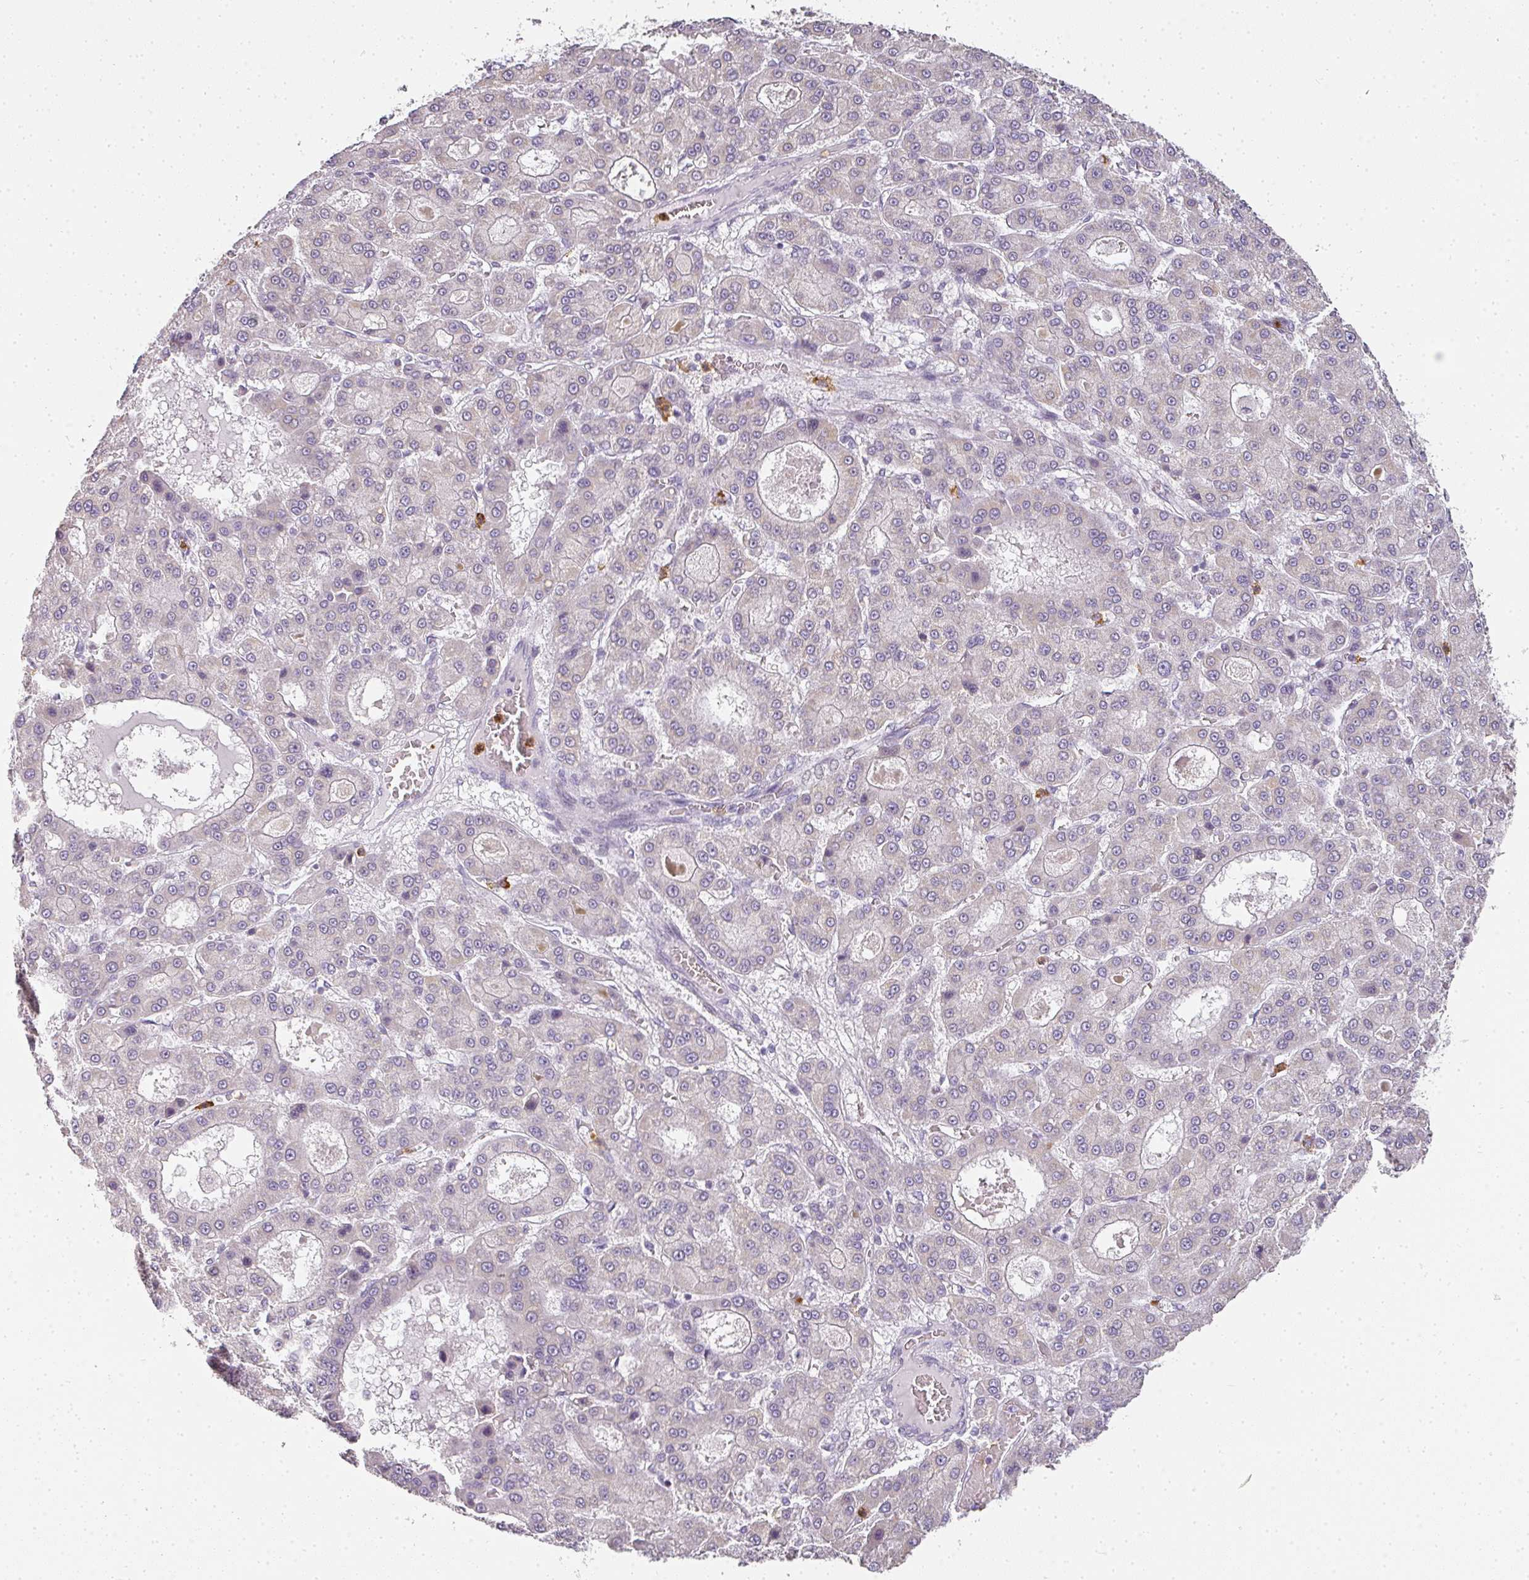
{"staining": {"intensity": "negative", "quantity": "none", "location": "none"}, "tissue": "liver cancer", "cell_type": "Tumor cells", "image_type": "cancer", "snomed": [{"axis": "morphology", "description": "Carcinoma, Hepatocellular, NOS"}, {"axis": "topography", "description": "Liver"}], "caption": "Liver cancer (hepatocellular carcinoma) was stained to show a protein in brown. There is no significant staining in tumor cells.", "gene": "CAMP", "patient": {"sex": "male", "age": 70}}